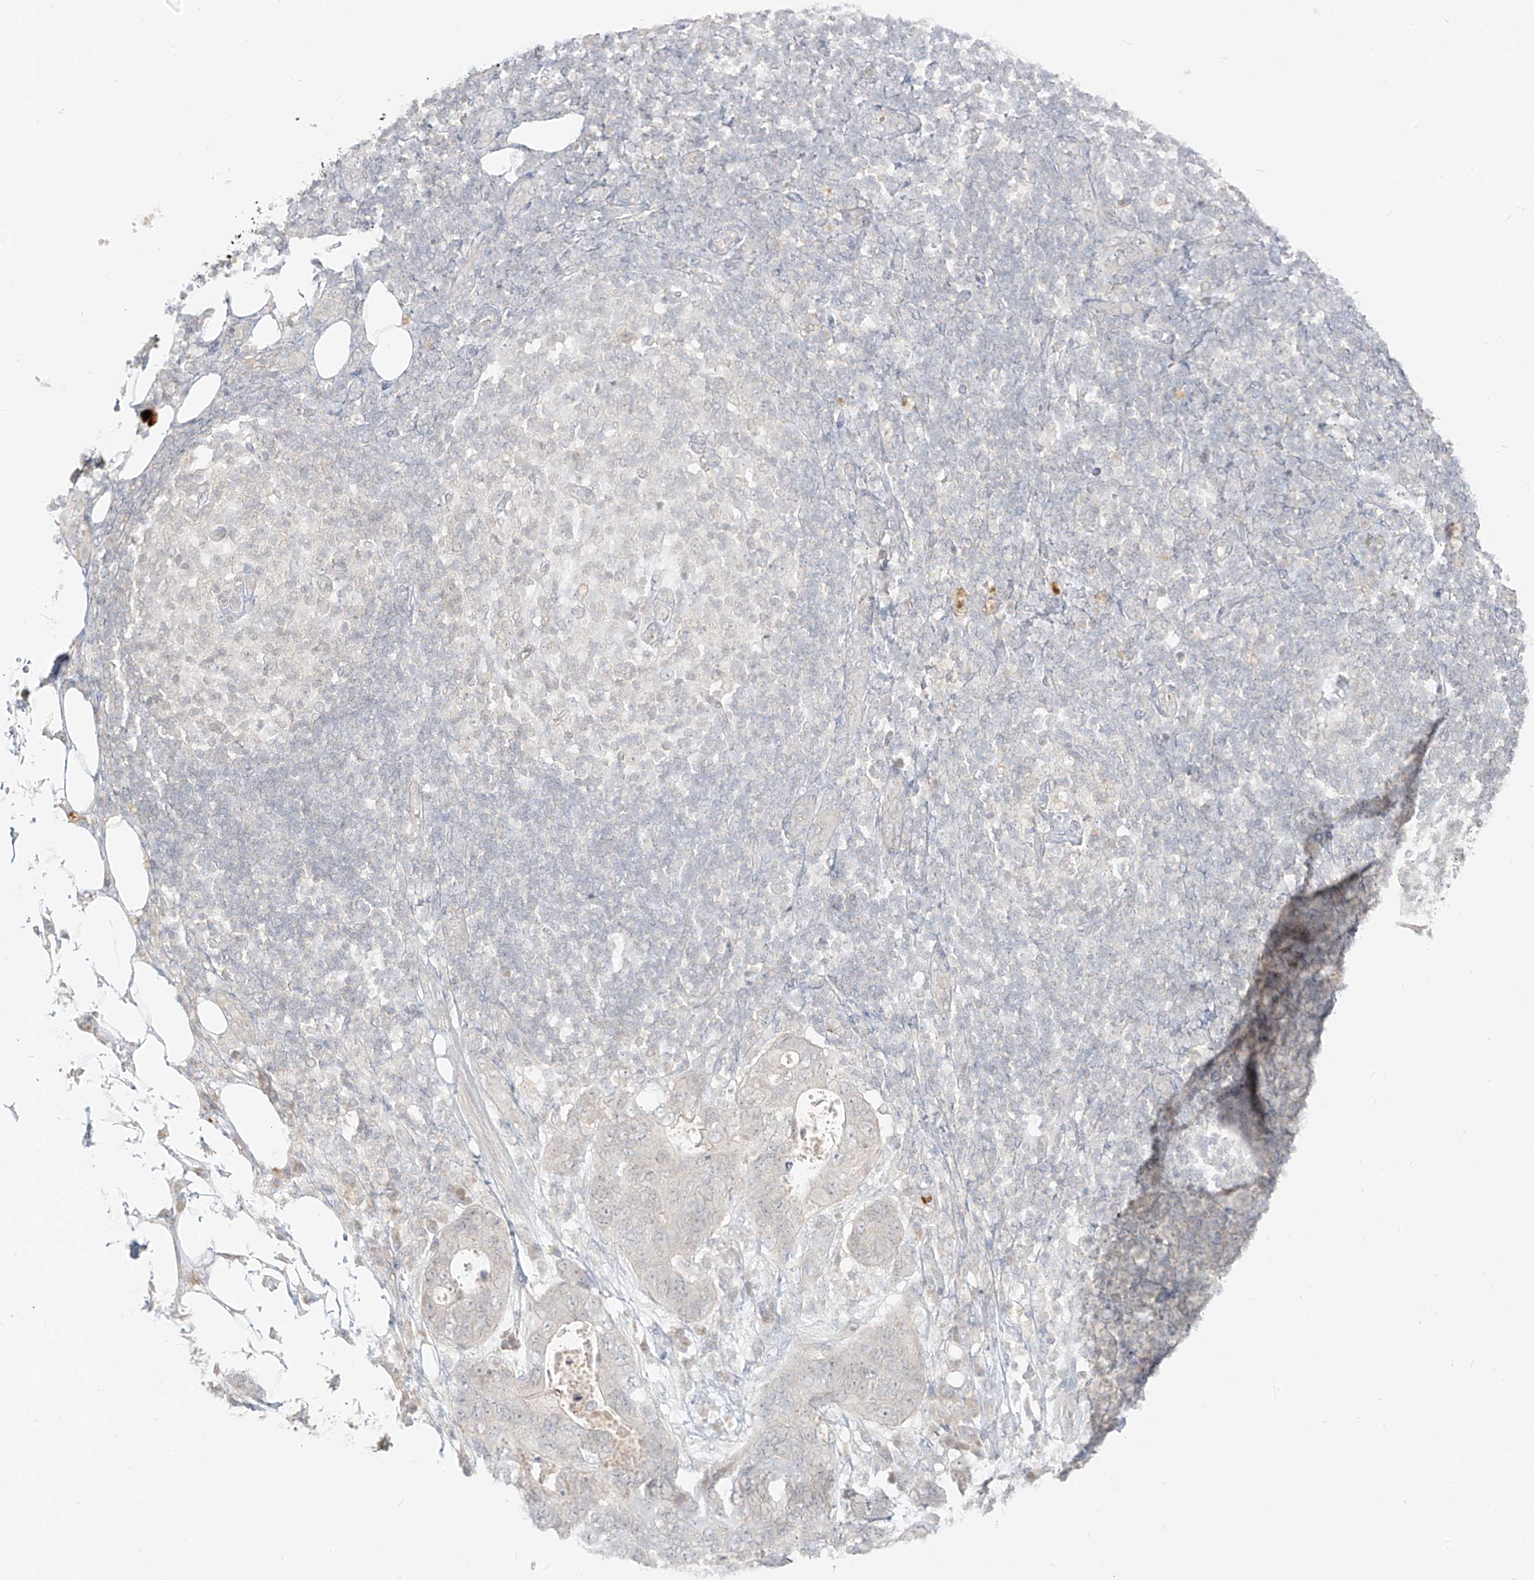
{"staining": {"intensity": "negative", "quantity": "none", "location": "none"}, "tissue": "stomach cancer", "cell_type": "Tumor cells", "image_type": "cancer", "snomed": [{"axis": "morphology", "description": "Adenocarcinoma, NOS"}, {"axis": "topography", "description": "Stomach"}], "caption": "An IHC image of adenocarcinoma (stomach) is shown. There is no staining in tumor cells of adenocarcinoma (stomach).", "gene": "LIPT1", "patient": {"sex": "female", "age": 89}}